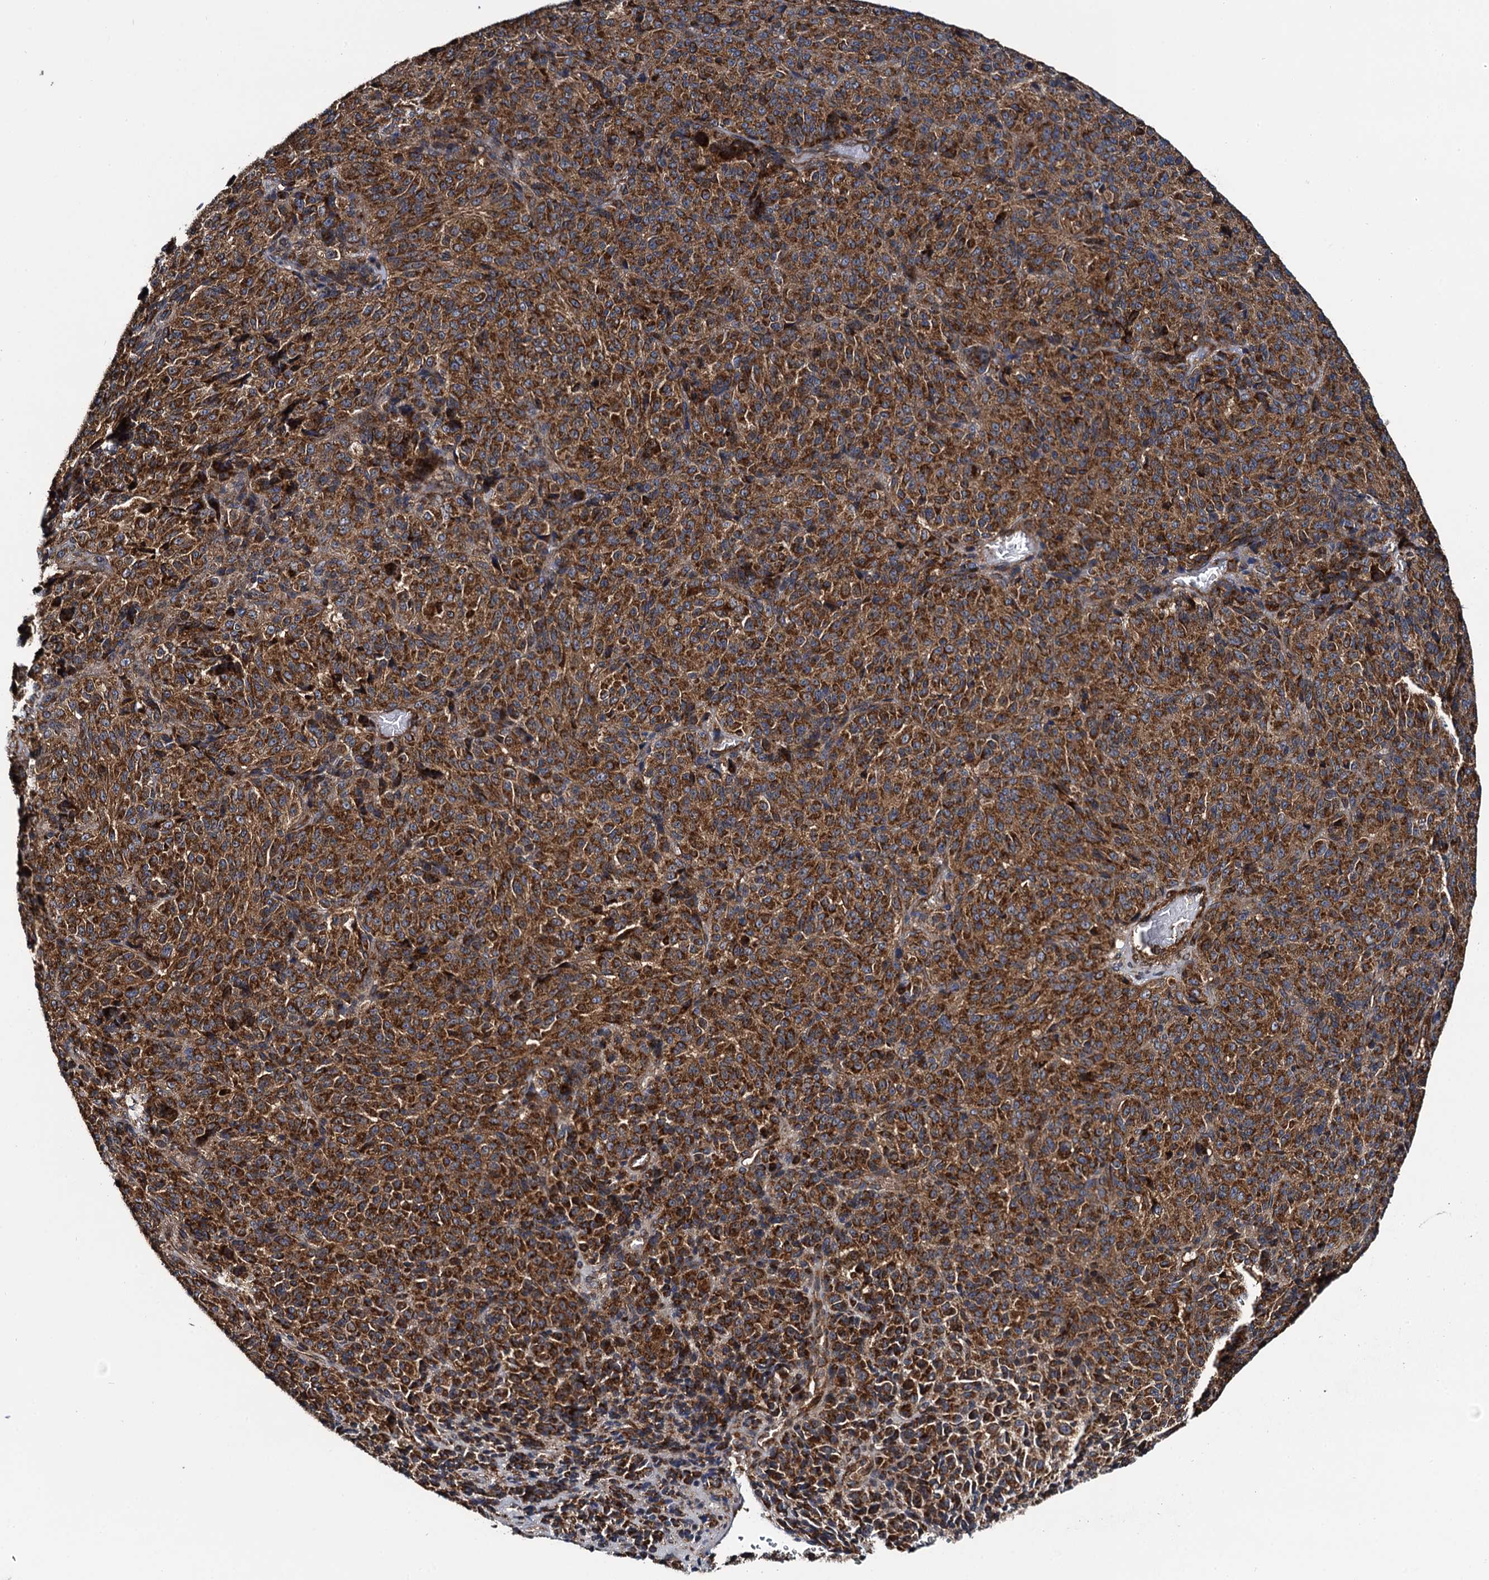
{"staining": {"intensity": "strong", "quantity": ">75%", "location": "cytoplasmic/membranous"}, "tissue": "melanoma", "cell_type": "Tumor cells", "image_type": "cancer", "snomed": [{"axis": "morphology", "description": "Malignant melanoma, Metastatic site"}, {"axis": "topography", "description": "Brain"}], "caption": "This is a histology image of immunohistochemistry (IHC) staining of melanoma, which shows strong positivity in the cytoplasmic/membranous of tumor cells.", "gene": "NEK1", "patient": {"sex": "female", "age": 56}}